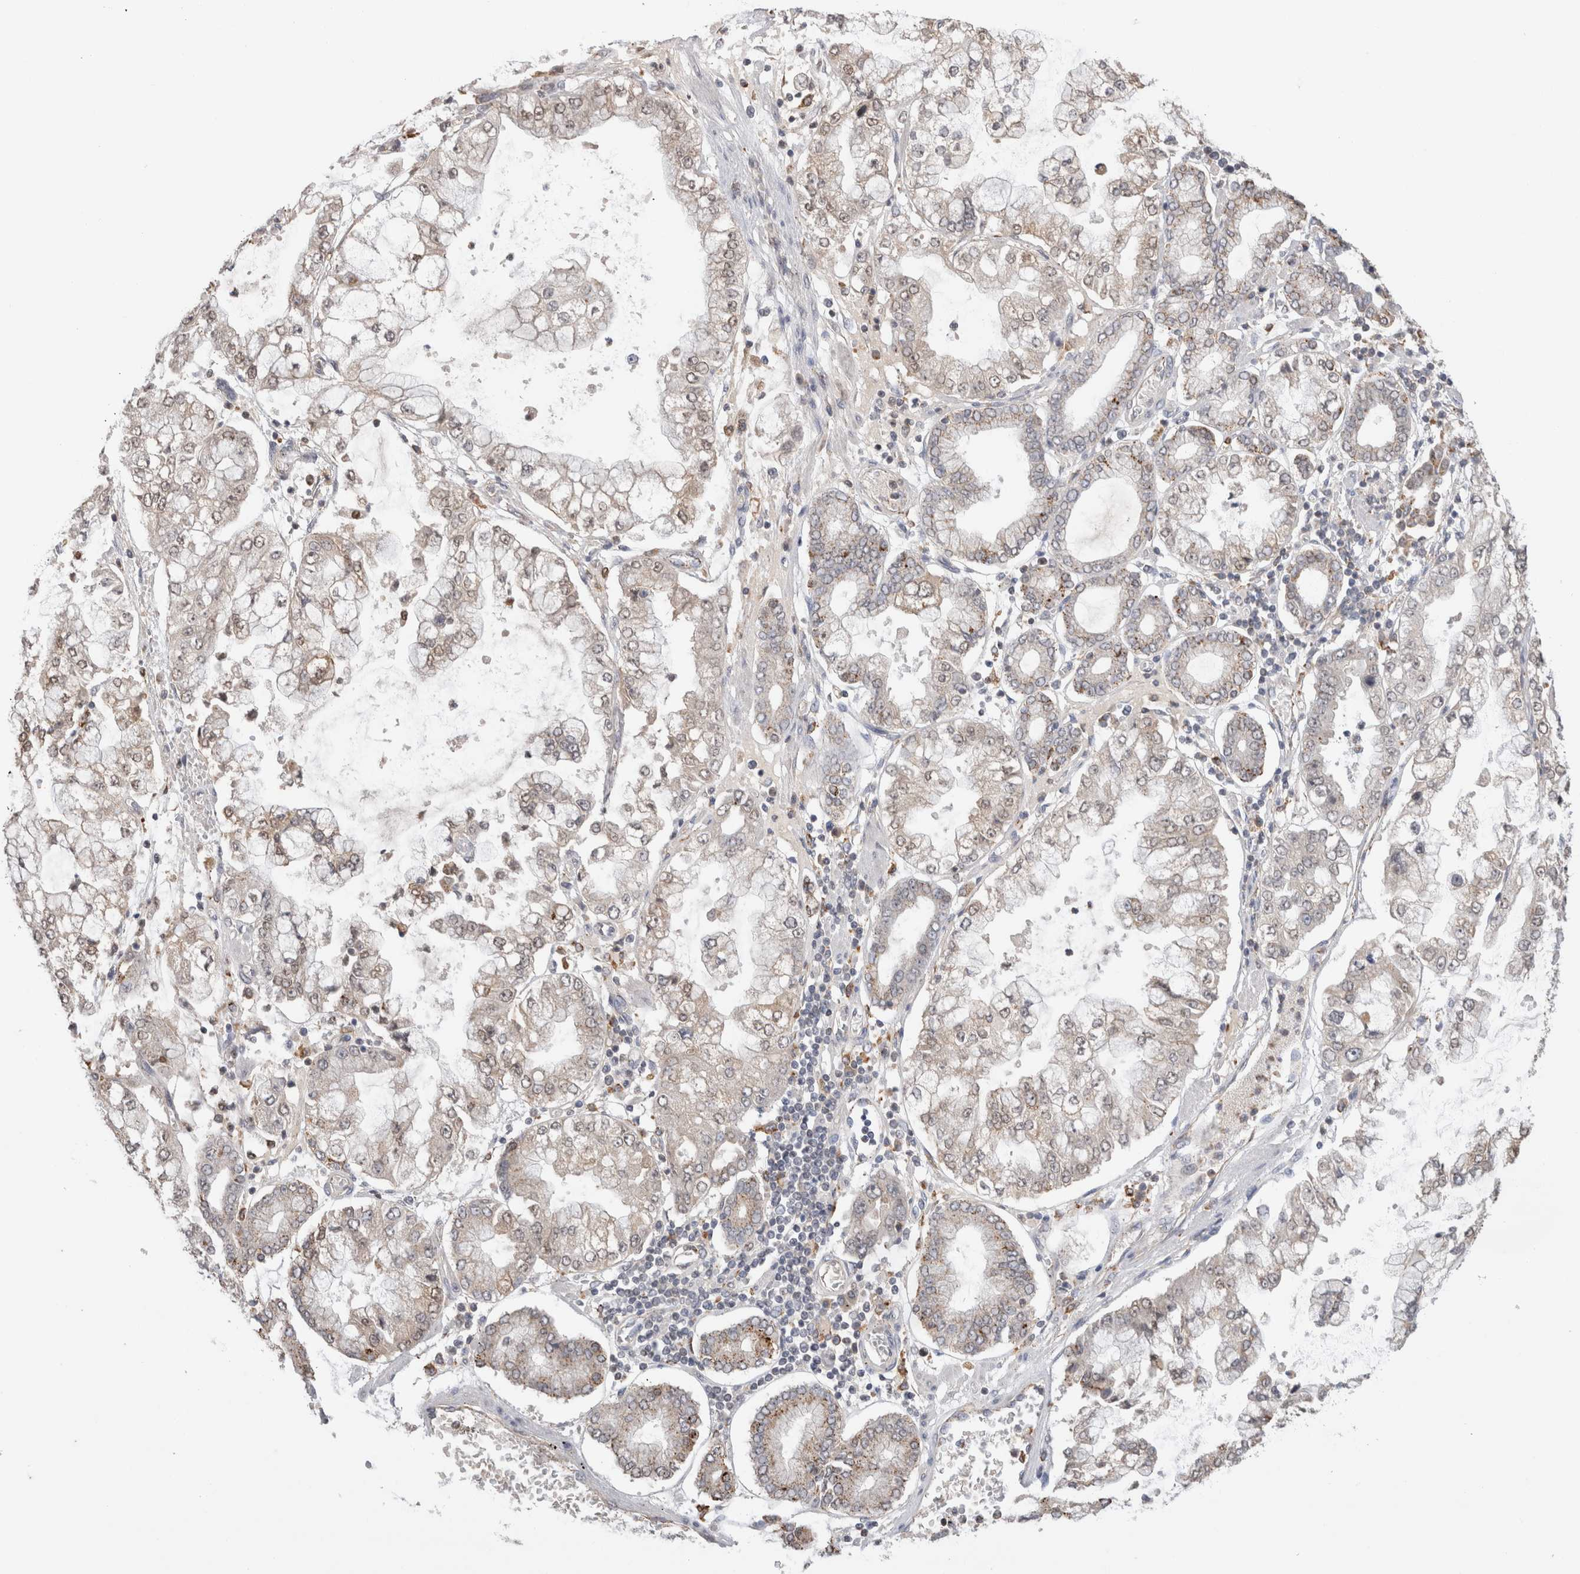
{"staining": {"intensity": "weak", "quantity": "<25%", "location": "cytoplasmic/membranous,nuclear"}, "tissue": "stomach cancer", "cell_type": "Tumor cells", "image_type": "cancer", "snomed": [{"axis": "morphology", "description": "Adenocarcinoma, NOS"}, {"axis": "topography", "description": "Stomach"}], "caption": "Stomach cancer (adenocarcinoma) was stained to show a protein in brown. There is no significant staining in tumor cells. The staining is performed using DAB (3,3'-diaminobenzidine) brown chromogen with nuclei counter-stained in using hematoxylin.", "gene": "GNS", "patient": {"sex": "male", "age": 76}}